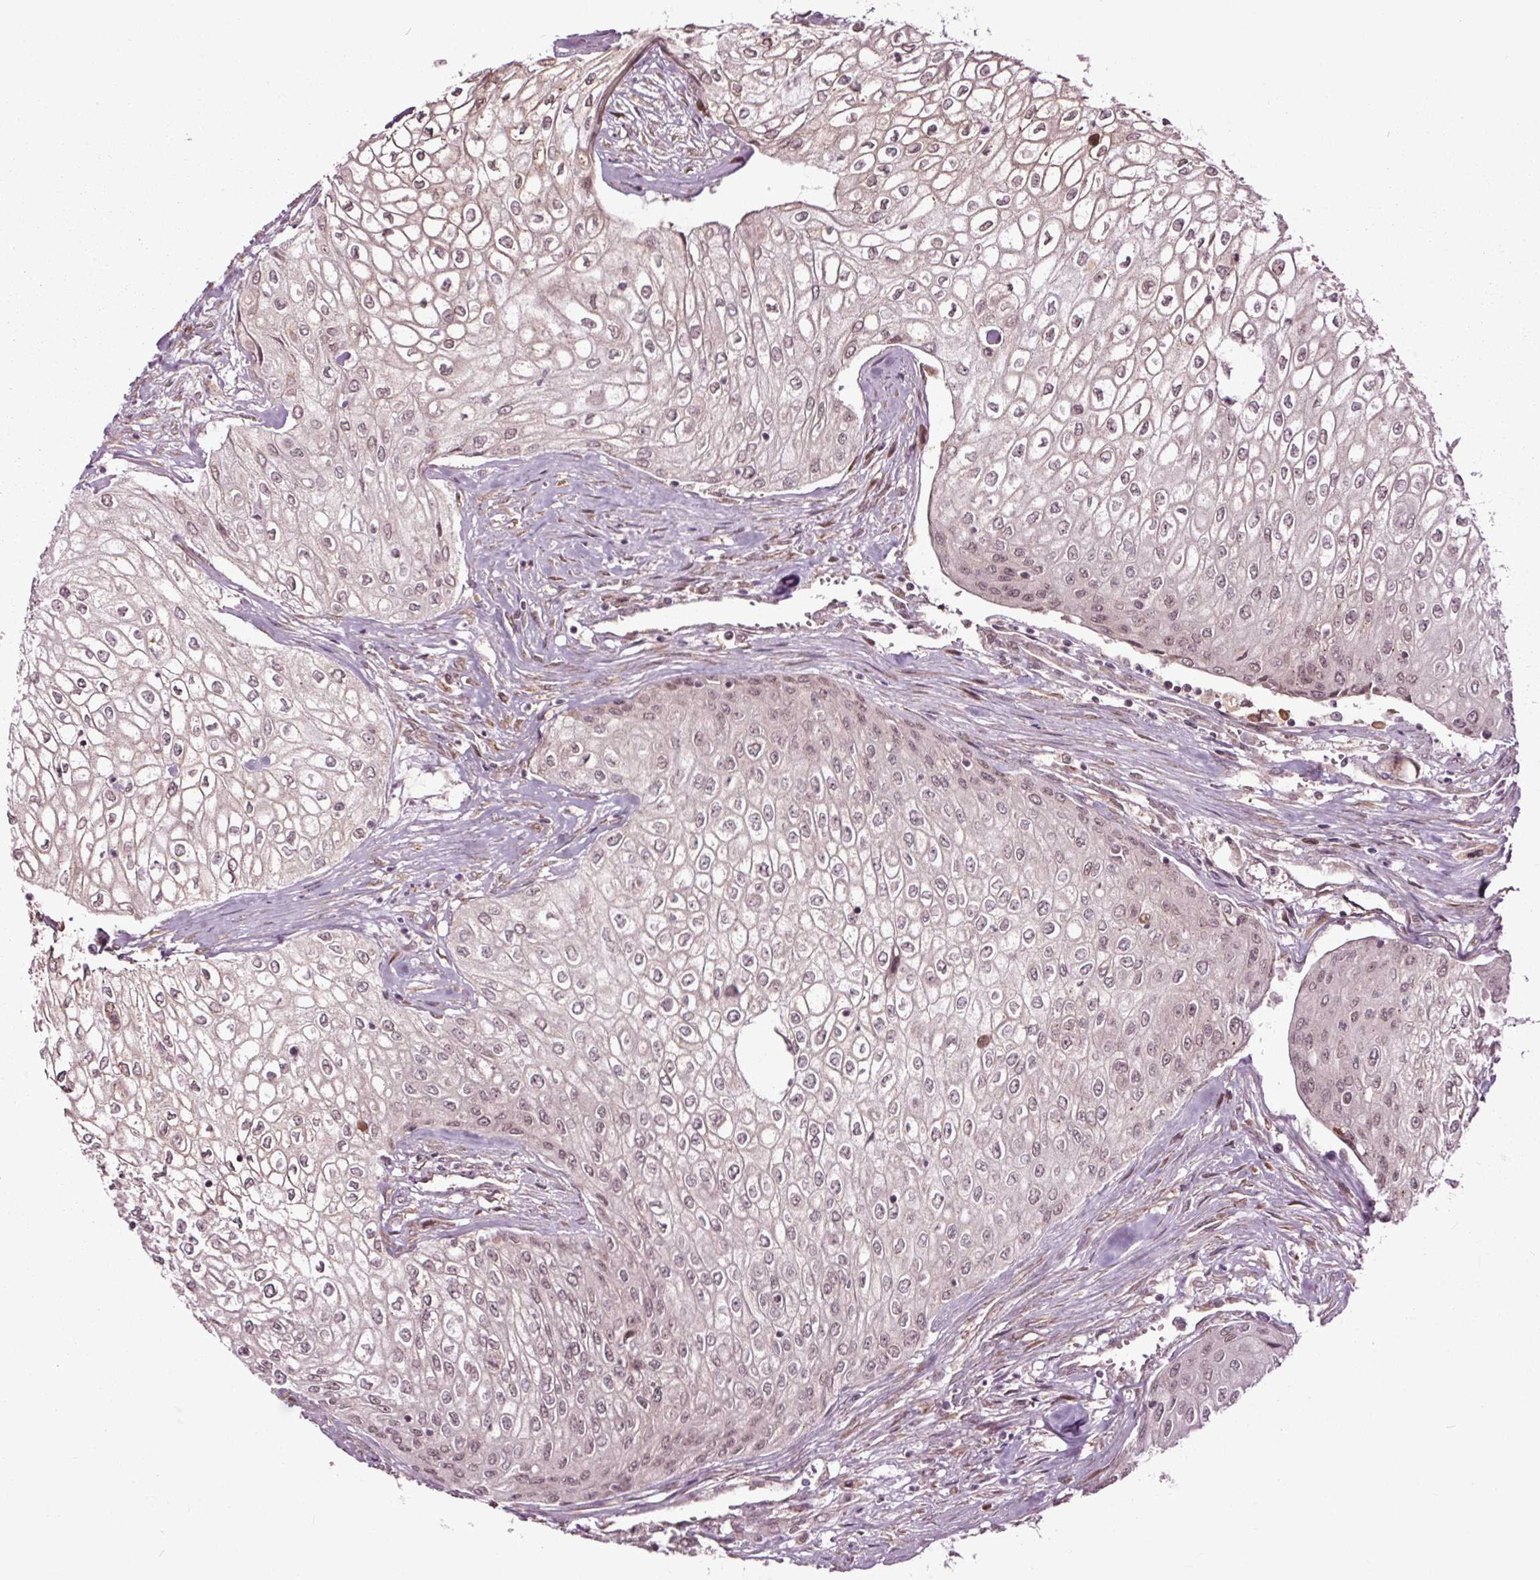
{"staining": {"intensity": "weak", "quantity": ">75%", "location": "nuclear"}, "tissue": "urothelial cancer", "cell_type": "Tumor cells", "image_type": "cancer", "snomed": [{"axis": "morphology", "description": "Urothelial carcinoma, High grade"}, {"axis": "topography", "description": "Urinary bladder"}], "caption": "DAB (3,3'-diaminobenzidine) immunohistochemical staining of urothelial cancer demonstrates weak nuclear protein staining in approximately >75% of tumor cells.", "gene": "HAUS5", "patient": {"sex": "male", "age": 62}}